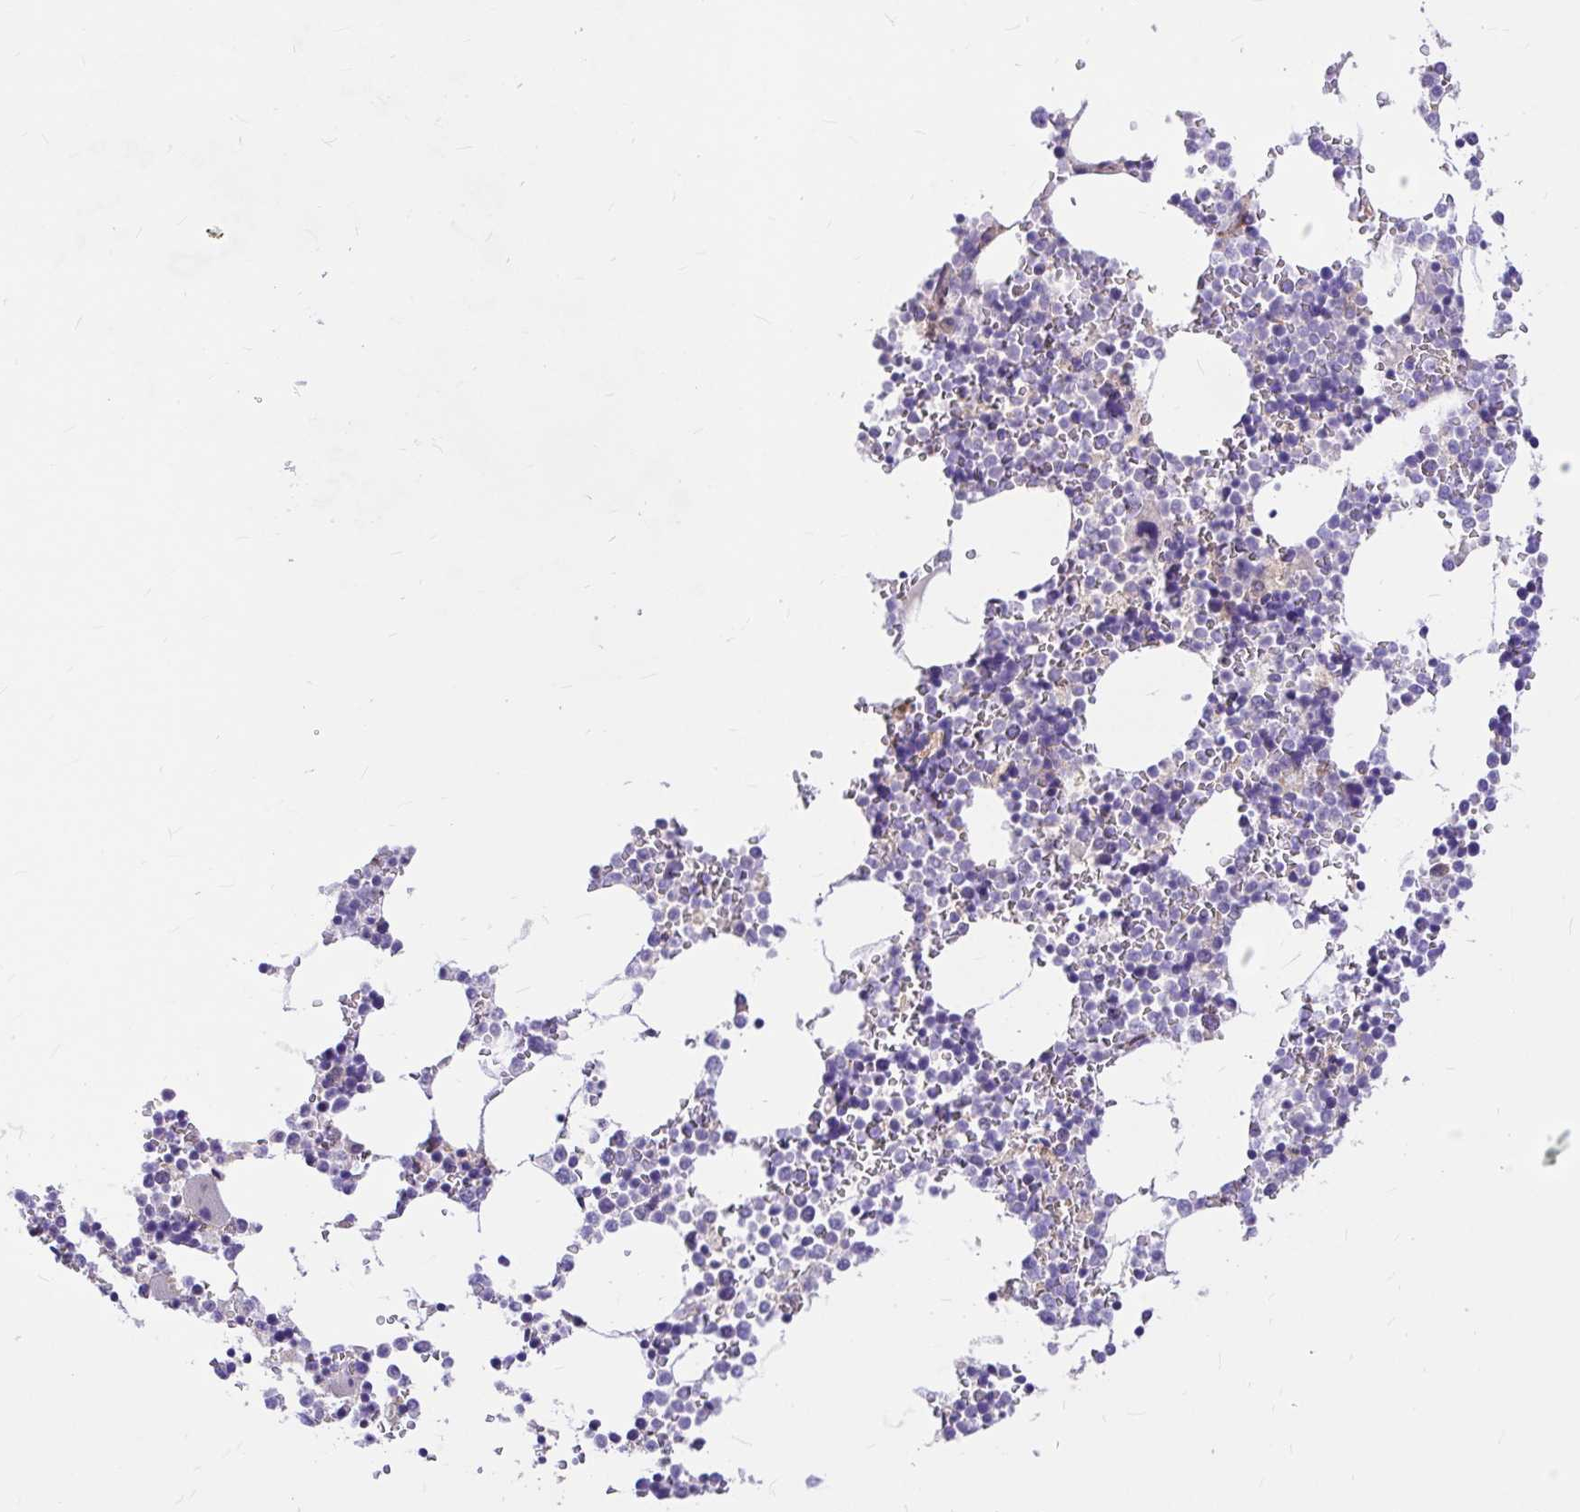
{"staining": {"intensity": "negative", "quantity": "none", "location": "none"}, "tissue": "bone marrow", "cell_type": "Hematopoietic cells", "image_type": "normal", "snomed": [{"axis": "morphology", "description": "Normal tissue, NOS"}, {"axis": "topography", "description": "Bone marrow"}], "caption": "A histopathology image of human bone marrow is negative for staining in hematopoietic cells.", "gene": "GABBR2", "patient": {"sex": "female", "age": 42}}